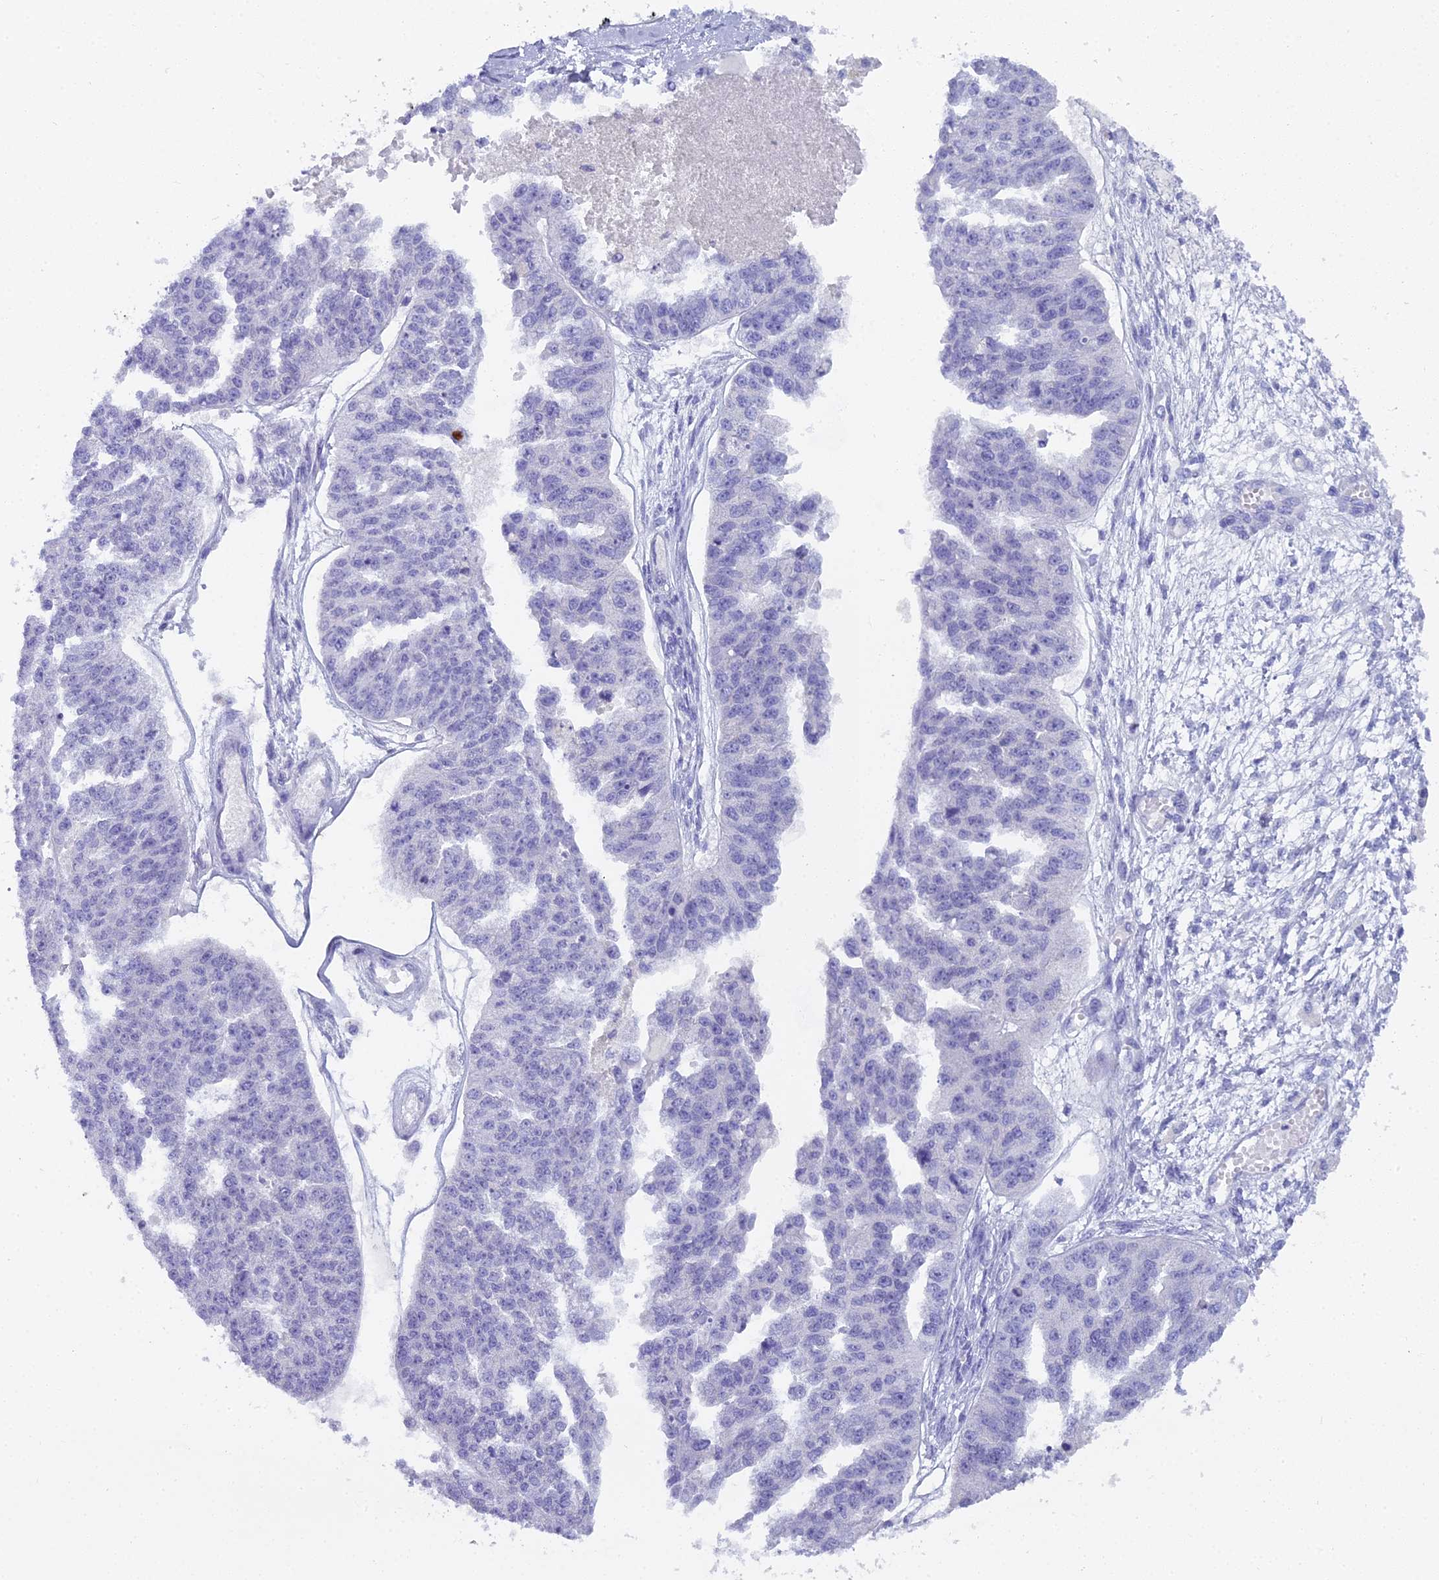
{"staining": {"intensity": "negative", "quantity": "none", "location": "none"}, "tissue": "ovarian cancer", "cell_type": "Tumor cells", "image_type": "cancer", "snomed": [{"axis": "morphology", "description": "Cystadenocarcinoma, serous, NOS"}, {"axis": "topography", "description": "Ovary"}], "caption": "Immunohistochemistry (IHC) photomicrograph of human serous cystadenocarcinoma (ovarian) stained for a protein (brown), which shows no expression in tumor cells.", "gene": "UNC80", "patient": {"sex": "female", "age": 58}}